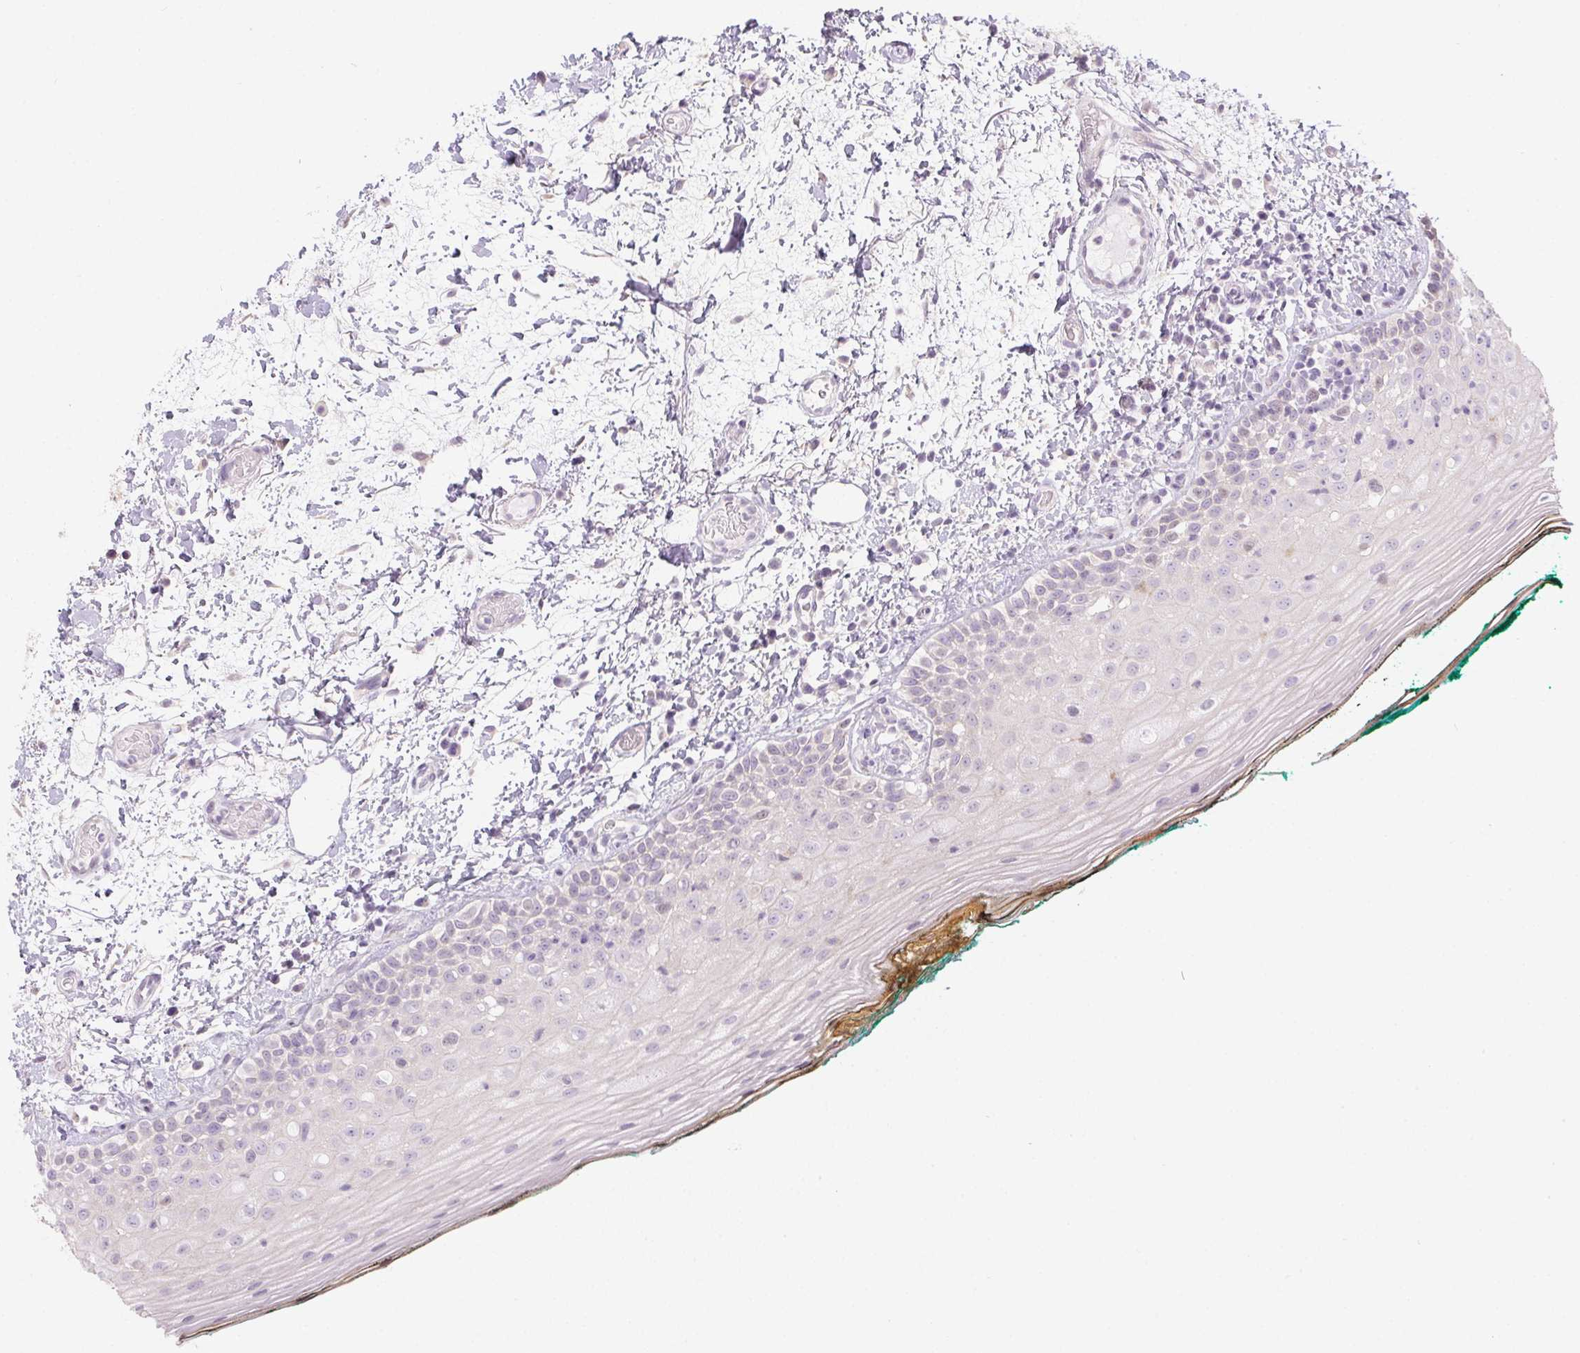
{"staining": {"intensity": "negative", "quantity": "none", "location": "none"}, "tissue": "oral mucosa", "cell_type": "Squamous epithelial cells", "image_type": "normal", "snomed": [{"axis": "morphology", "description": "Normal tissue, NOS"}, {"axis": "topography", "description": "Oral tissue"}], "caption": "Immunohistochemistry (IHC) micrograph of normal oral mucosa: human oral mucosa stained with DAB displays no significant protein expression in squamous epithelial cells.", "gene": "CTCFL", "patient": {"sex": "female", "age": 83}}